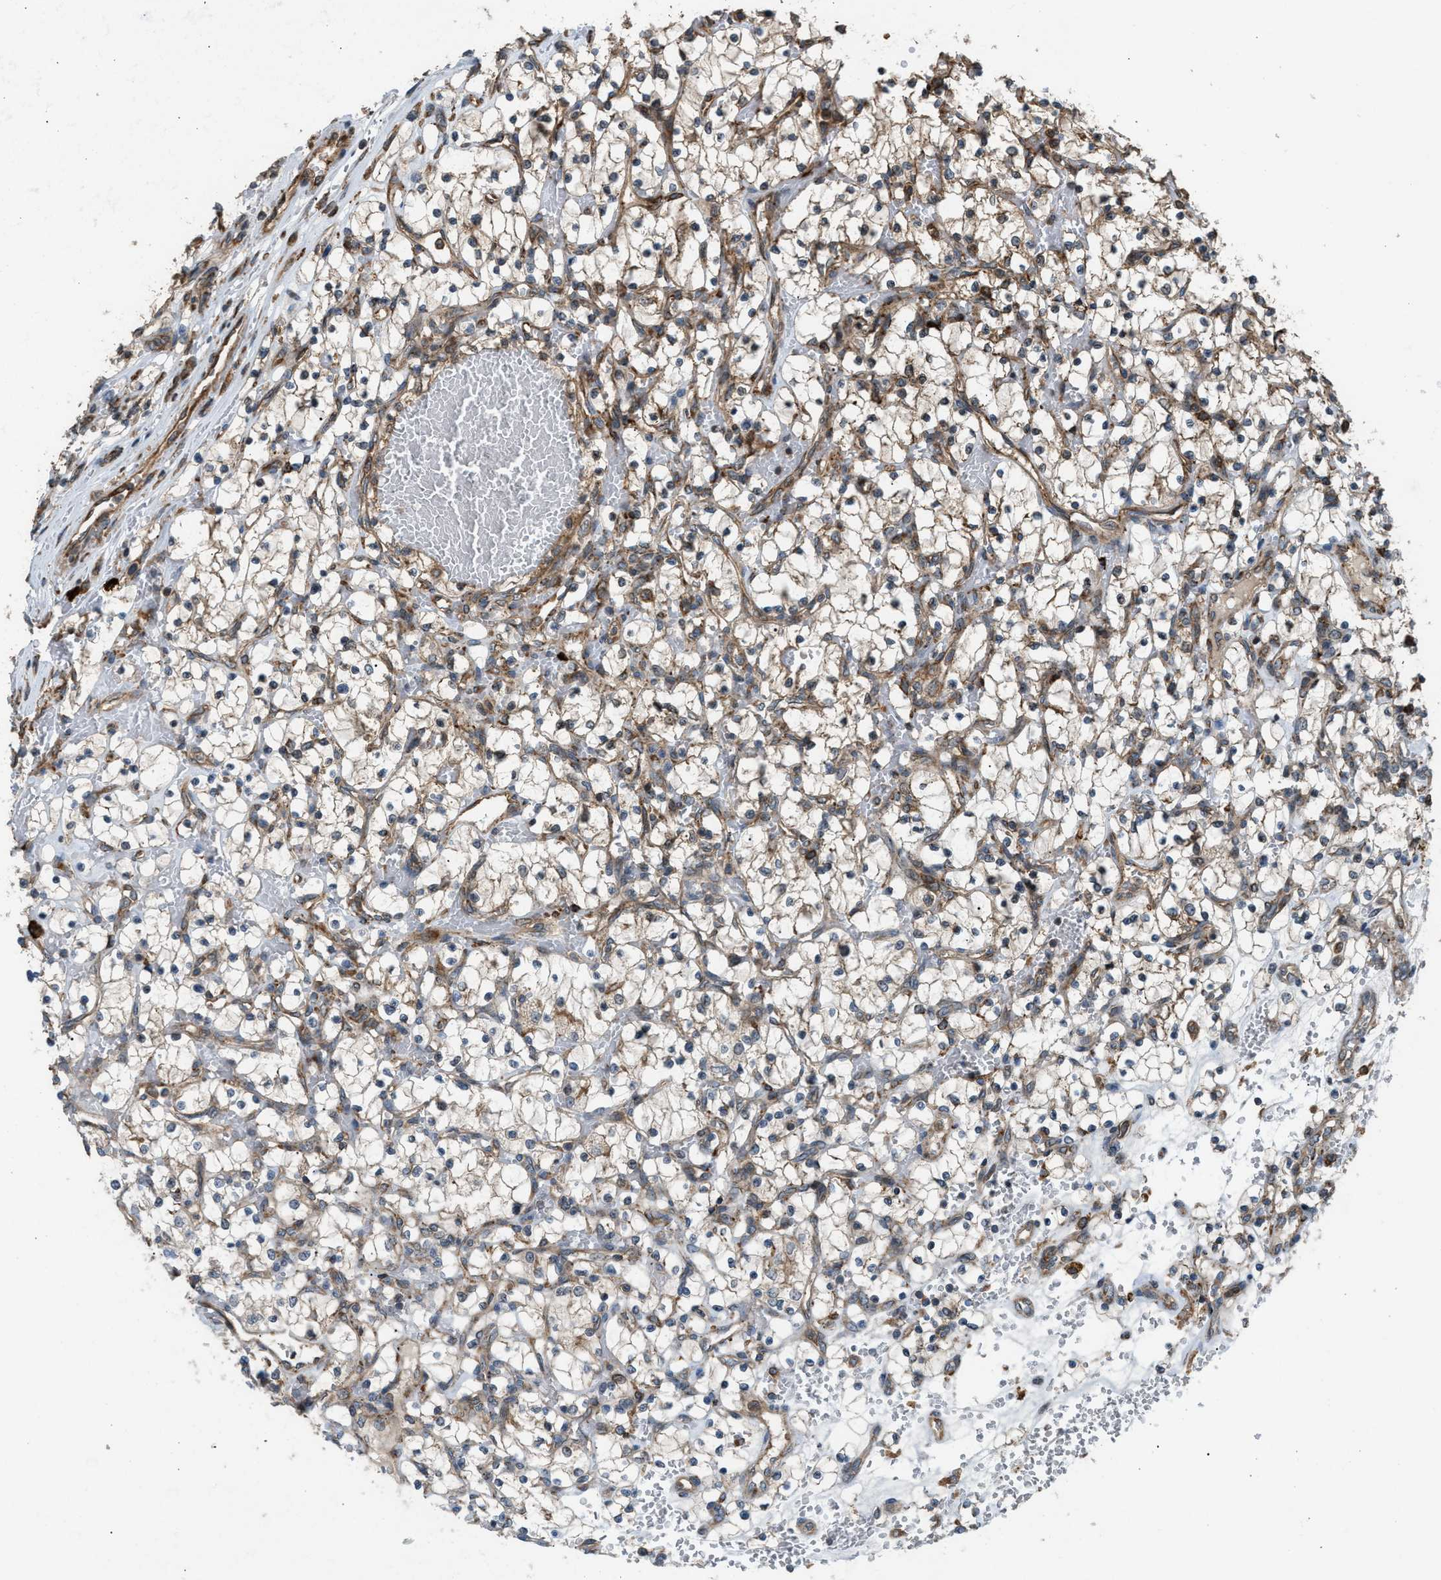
{"staining": {"intensity": "weak", "quantity": ">75%", "location": "cytoplasmic/membranous"}, "tissue": "renal cancer", "cell_type": "Tumor cells", "image_type": "cancer", "snomed": [{"axis": "morphology", "description": "Adenocarcinoma, NOS"}, {"axis": "topography", "description": "Kidney"}], "caption": "Immunohistochemistry (IHC) of human renal cancer (adenocarcinoma) reveals low levels of weak cytoplasmic/membranous staining in about >75% of tumor cells. The protein is stained brown, and the nuclei are stained in blue (DAB IHC with brightfield microscopy, high magnification).", "gene": "BAIAP2L1", "patient": {"sex": "female", "age": 69}}